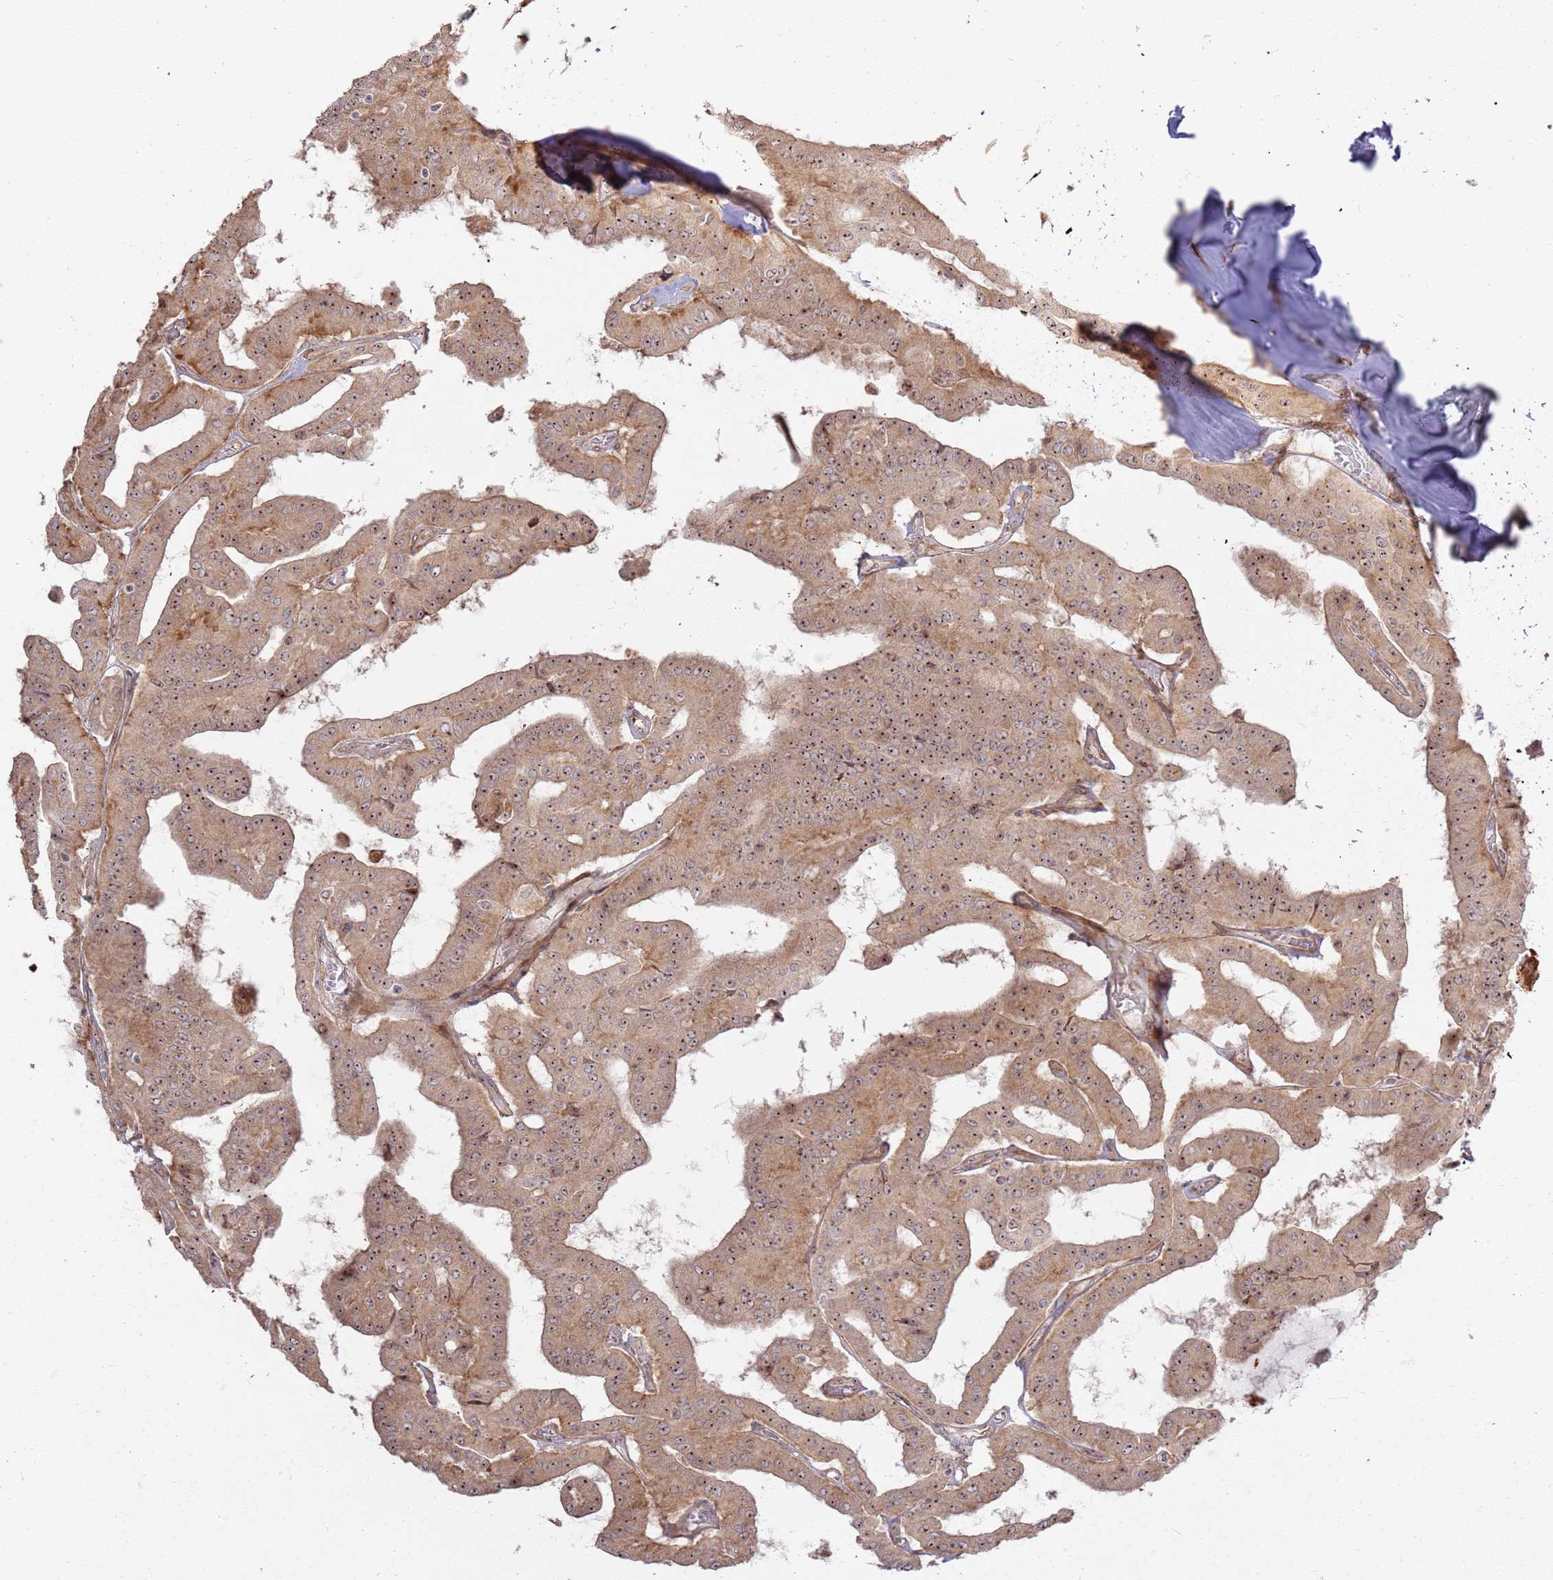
{"staining": {"intensity": "moderate", "quantity": ">75%", "location": "cytoplasmic/membranous,nuclear"}, "tissue": "thyroid cancer", "cell_type": "Tumor cells", "image_type": "cancer", "snomed": [{"axis": "morphology", "description": "Papillary adenocarcinoma, NOS"}, {"axis": "topography", "description": "Thyroid gland"}], "caption": "Thyroid papillary adenocarcinoma stained for a protein reveals moderate cytoplasmic/membranous and nuclear positivity in tumor cells.", "gene": "CNPY1", "patient": {"sex": "female", "age": 59}}